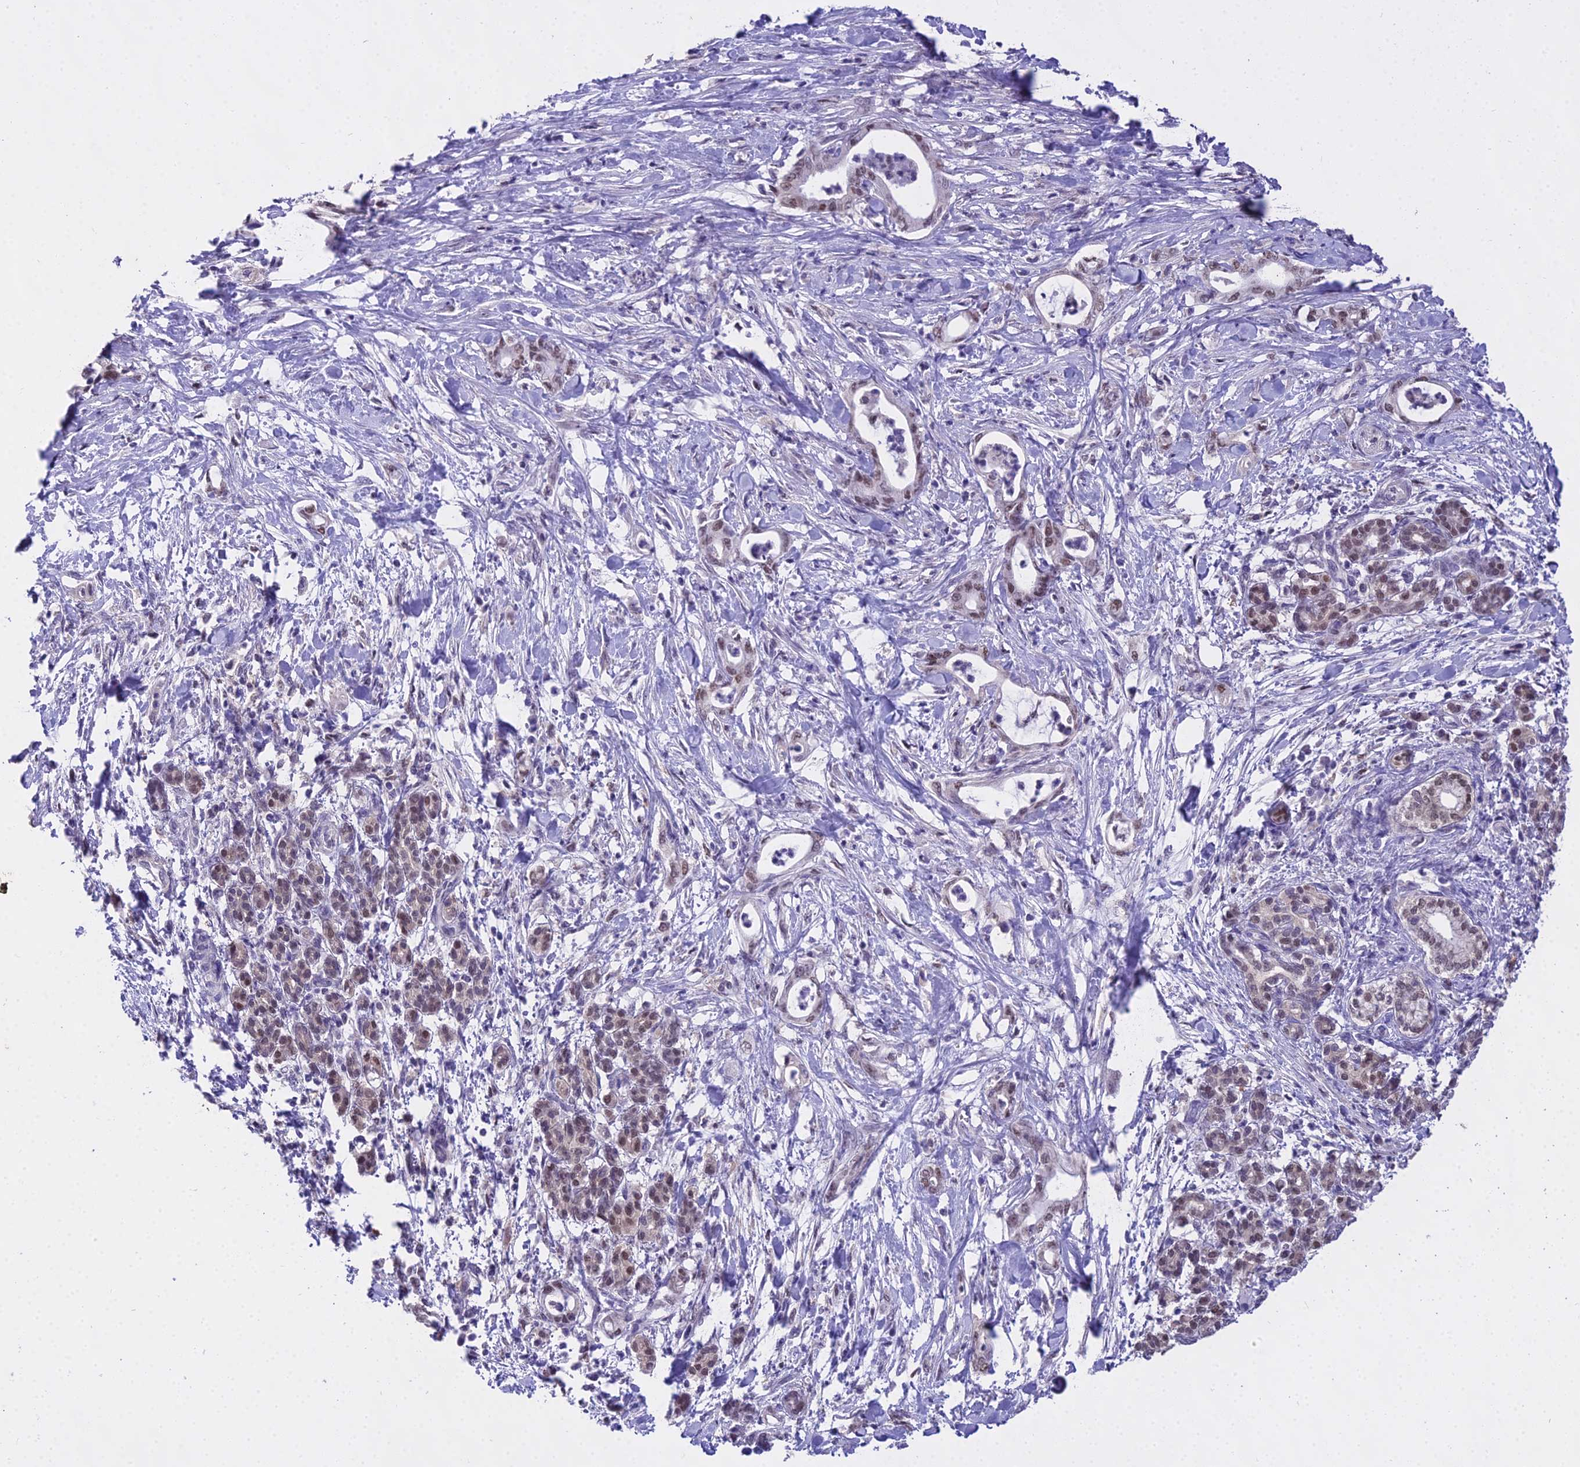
{"staining": {"intensity": "weak", "quantity": "<25%", "location": "nuclear"}, "tissue": "pancreatic cancer", "cell_type": "Tumor cells", "image_type": "cancer", "snomed": [{"axis": "morphology", "description": "Adenocarcinoma, NOS"}, {"axis": "topography", "description": "Pancreas"}], "caption": "Immunohistochemistry histopathology image of neoplastic tissue: pancreatic adenocarcinoma stained with DAB exhibits no significant protein positivity in tumor cells.", "gene": "MAT2A", "patient": {"sex": "female", "age": 55}}